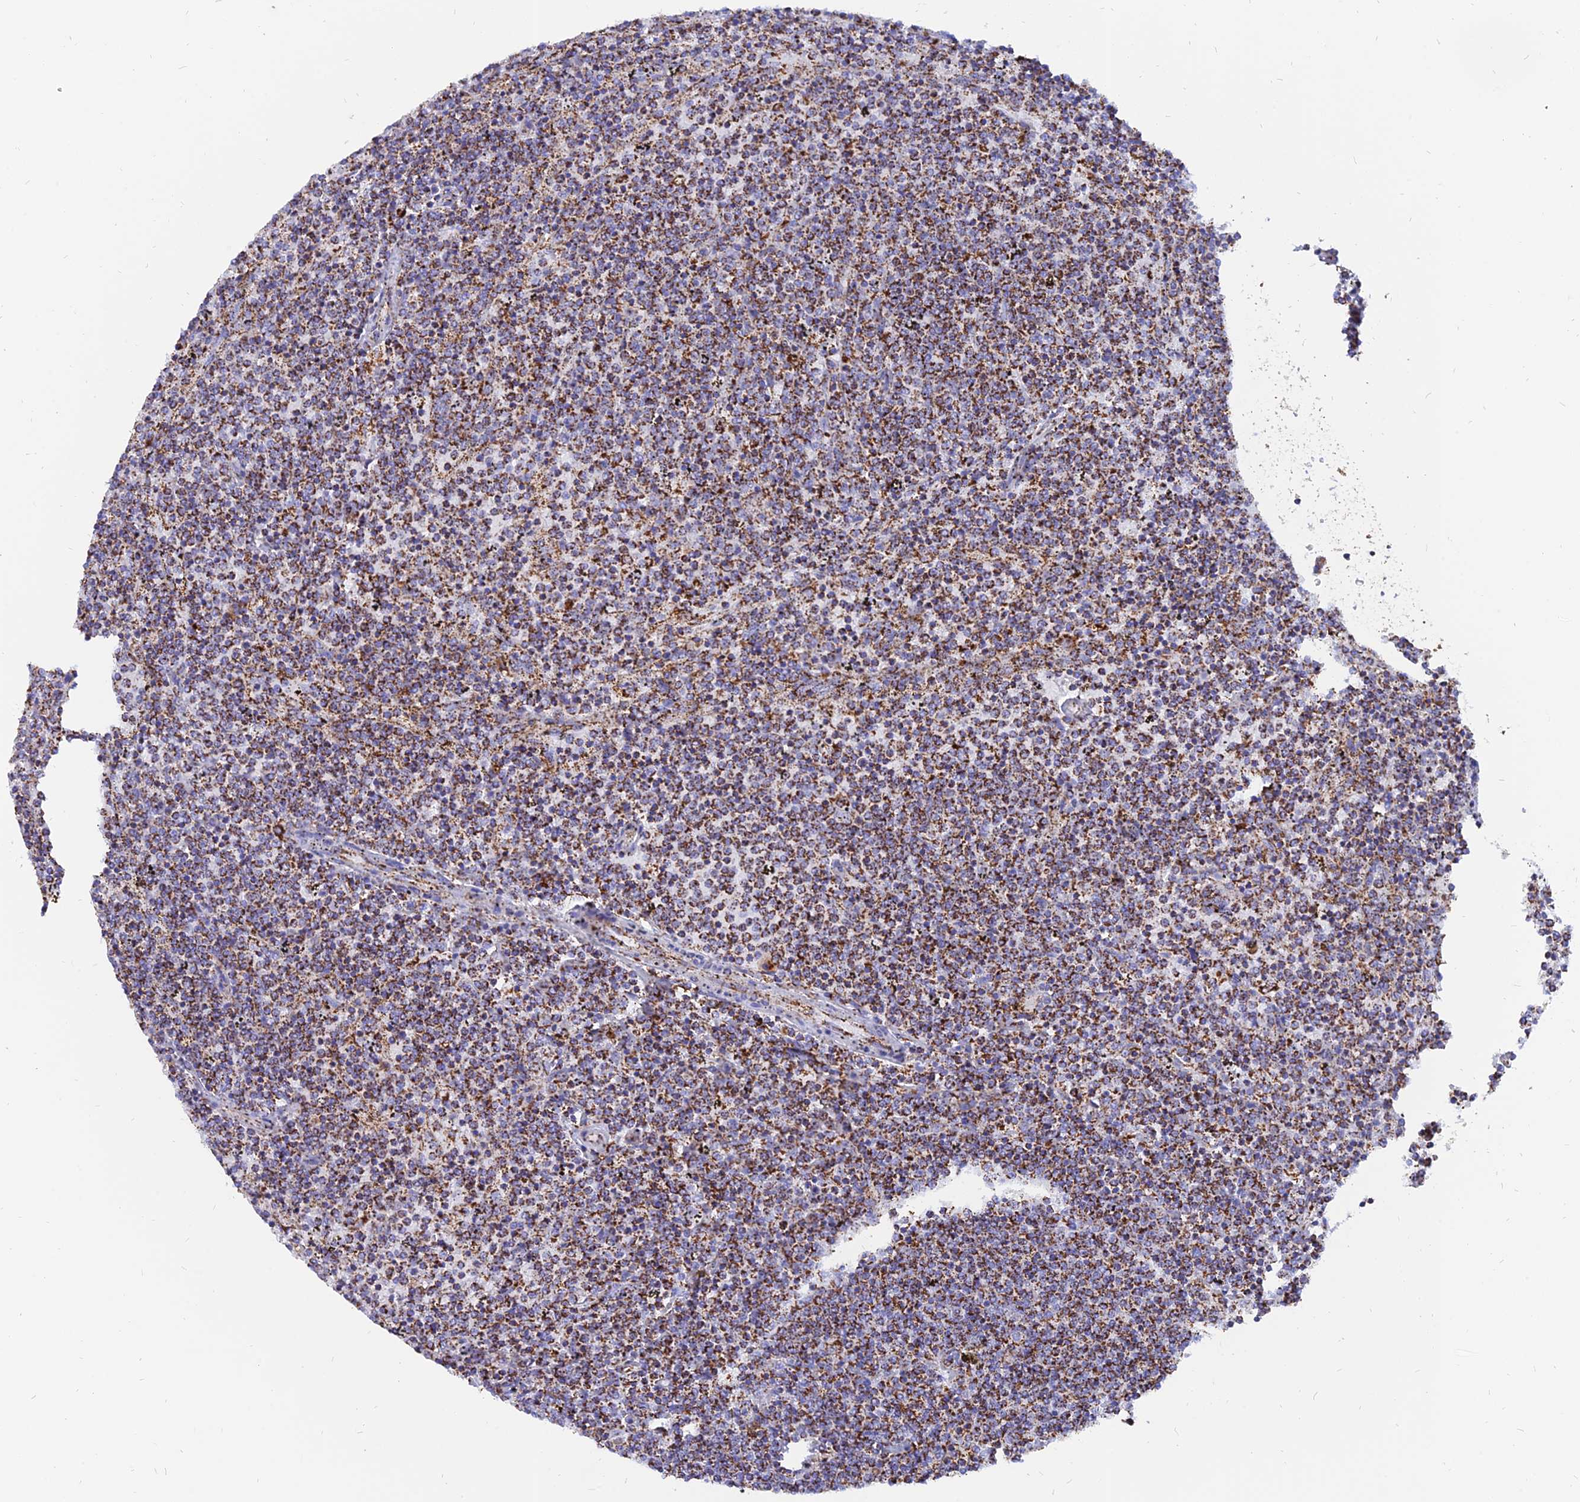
{"staining": {"intensity": "moderate", "quantity": ">75%", "location": "cytoplasmic/membranous"}, "tissue": "lymphoma", "cell_type": "Tumor cells", "image_type": "cancer", "snomed": [{"axis": "morphology", "description": "Malignant lymphoma, non-Hodgkin's type, Low grade"}, {"axis": "topography", "description": "Spleen"}], "caption": "Brown immunohistochemical staining in lymphoma reveals moderate cytoplasmic/membranous expression in approximately >75% of tumor cells.", "gene": "NDUFB6", "patient": {"sex": "female", "age": 50}}